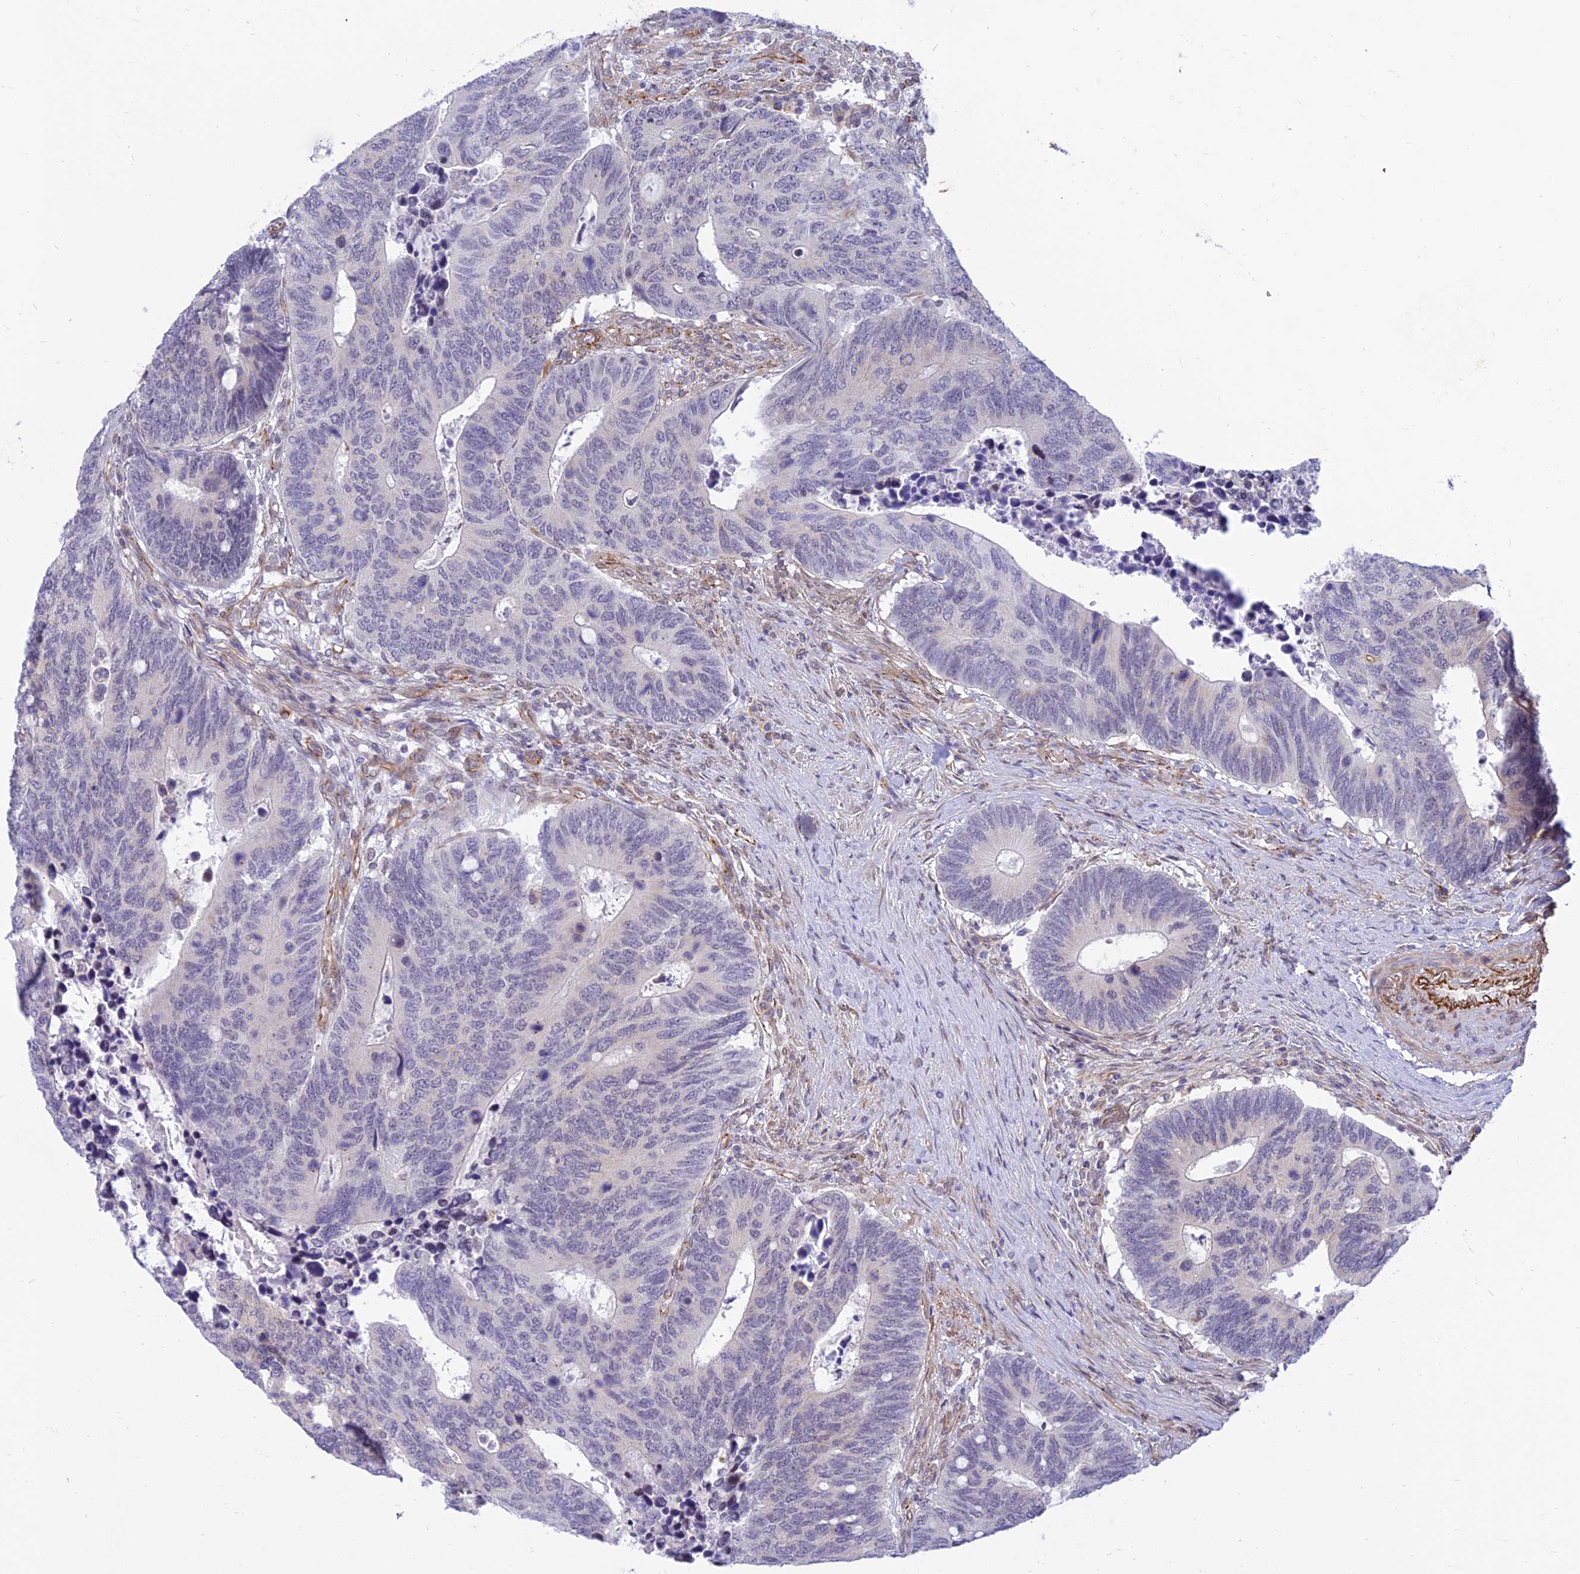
{"staining": {"intensity": "negative", "quantity": "none", "location": "none"}, "tissue": "colorectal cancer", "cell_type": "Tumor cells", "image_type": "cancer", "snomed": [{"axis": "morphology", "description": "Adenocarcinoma, NOS"}, {"axis": "topography", "description": "Colon"}], "caption": "High power microscopy histopathology image of an immunohistochemistry photomicrograph of adenocarcinoma (colorectal), revealing no significant expression in tumor cells.", "gene": "SAPCD2", "patient": {"sex": "male", "age": 87}}